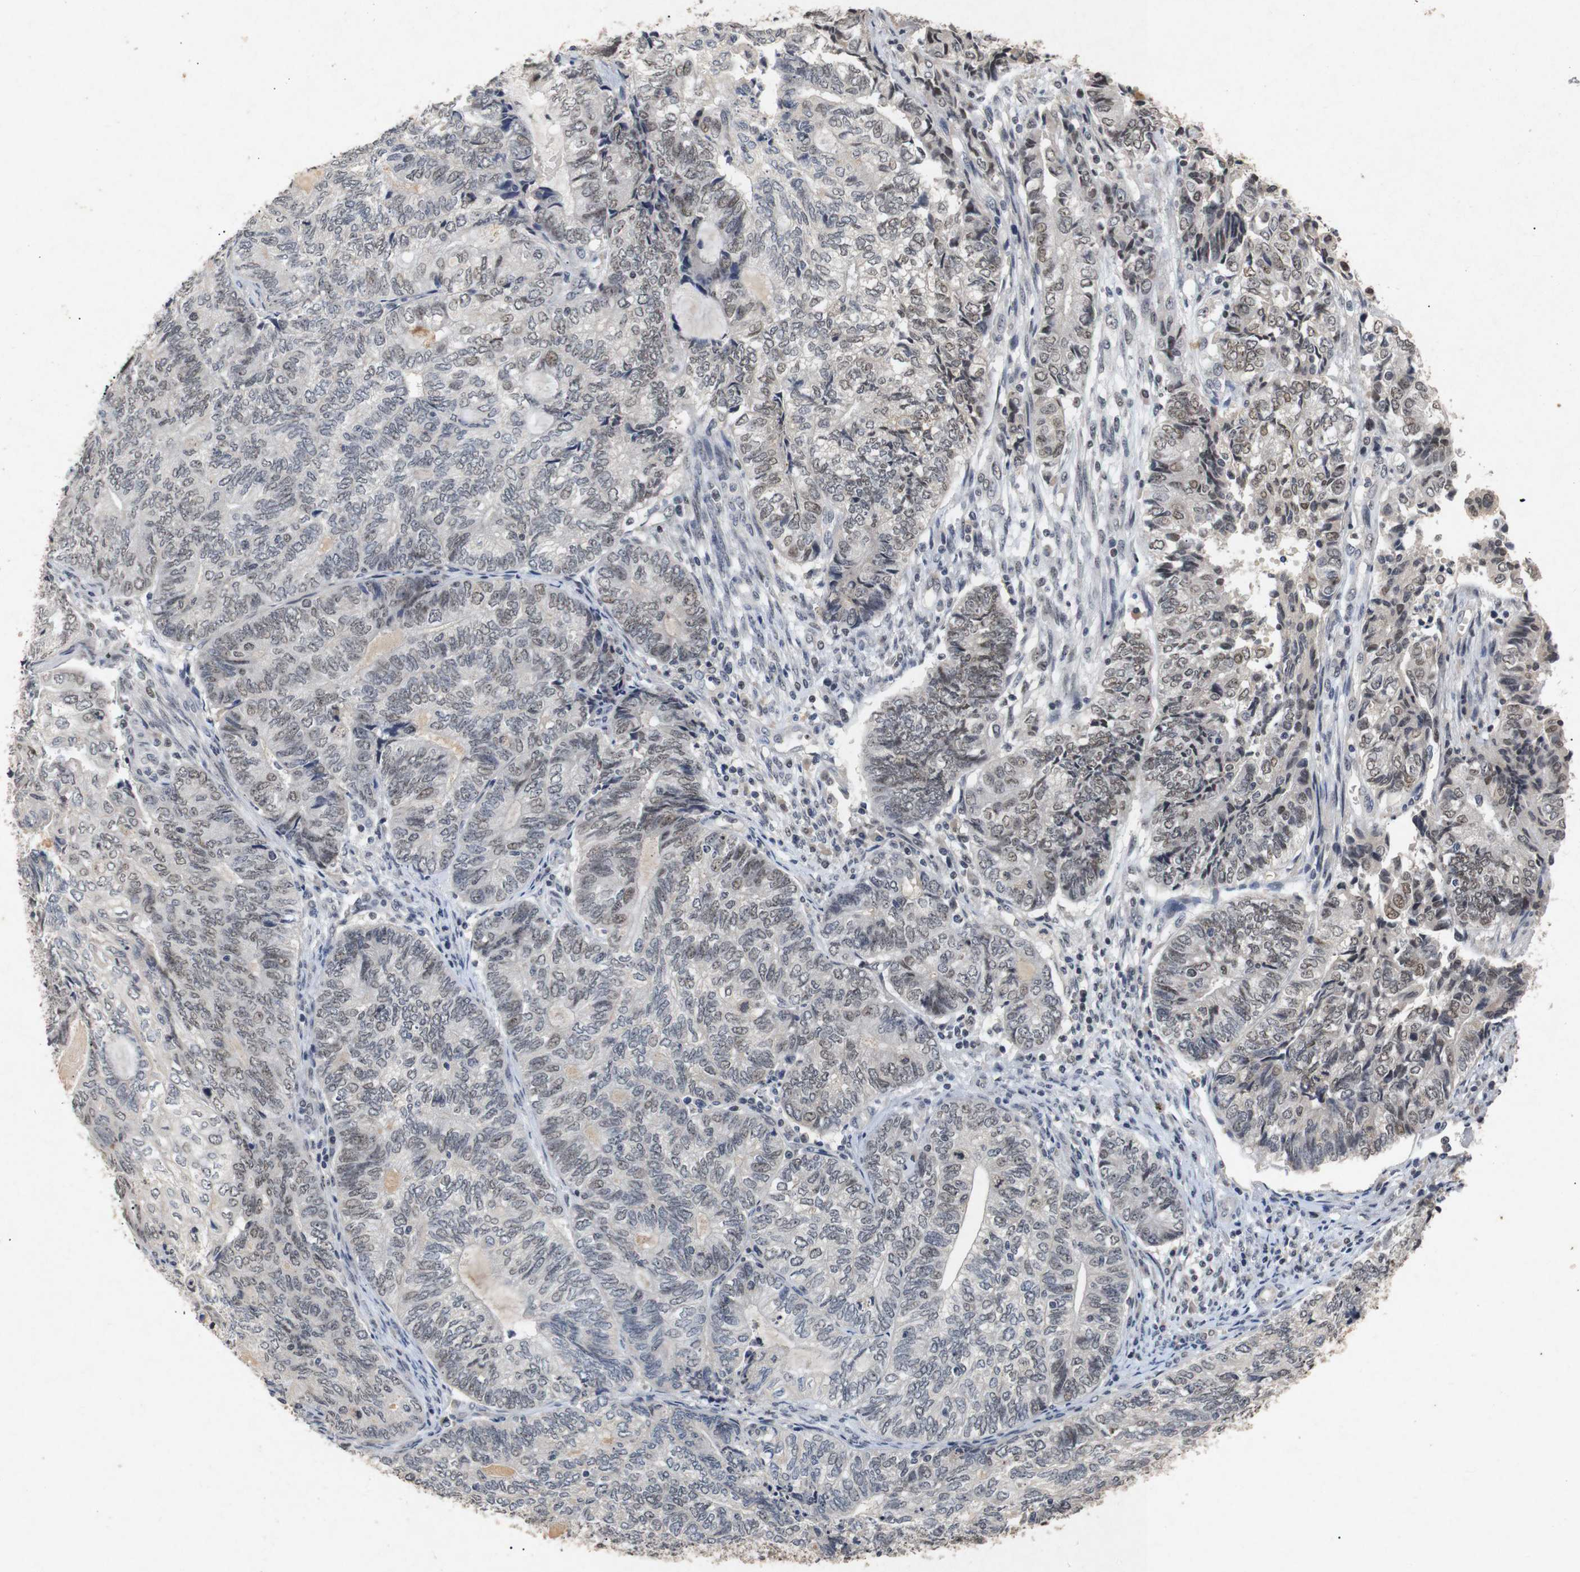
{"staining": {"intensity": "weak", "quantity": "<25%", "location": "nuclear"}, "tissue": "endometrial cancer", "cell_type": "Tumor cells", "image_type": "cancer", "snomed": [{"axis": "morphology", "description": "Adenocarcinoma, NOS"}, {"axis": "topography", "description": "Uterus"}, {"axis": "topography", "description": "Endometrium"}], "caption": "DAB immunohistochemical staining of endometrial cancer shows no significant positivity in tumor cells.", "gene": "PARN", "patient": {"sex": "female", "age": 70}}